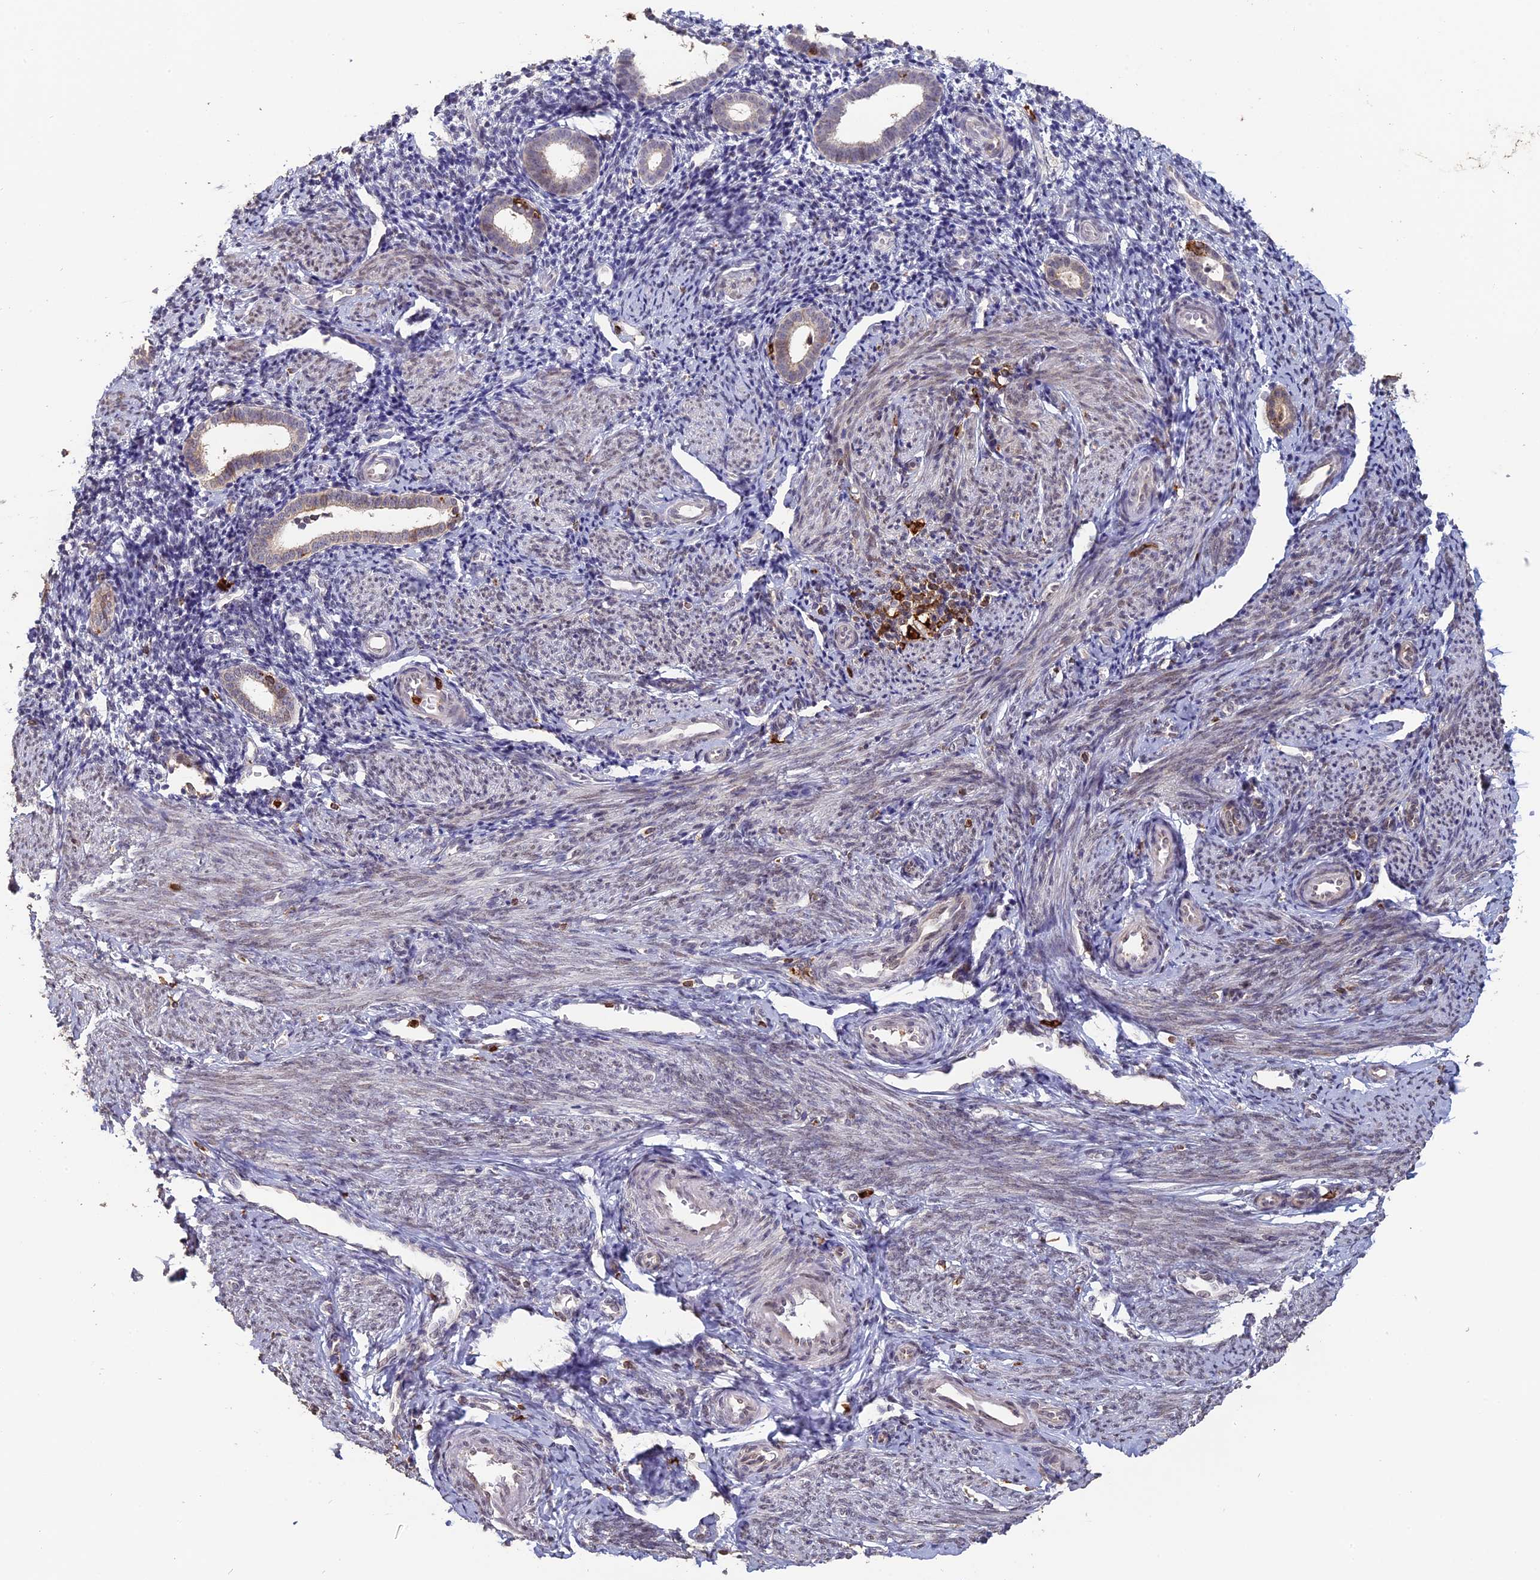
{"staining": {"intensity": "negative", "quantity": "none", "location": "none"}, "tissue": "endometrium", "cell_type": "Cells in endometrial stroma", "image_type": "normal", "snomed": [{"axis": "morphology", "description": "Normal tissue, NOS"}, {"axis": "topography", "description": "Endometrium"}], "caption": "Immunohistochemical staining of benign human endometrium demonstrates no significant expression in cells in endometrial stroma. The staining was performed using DAB (3,3'-diaminobenzidine) to visualize the protein expression in brown, while the nuclei were stained in blue with hematoxylin (Magnification: 20x).", "gene": "APOBR", "patient": {"sex": "female", "age": 56}}